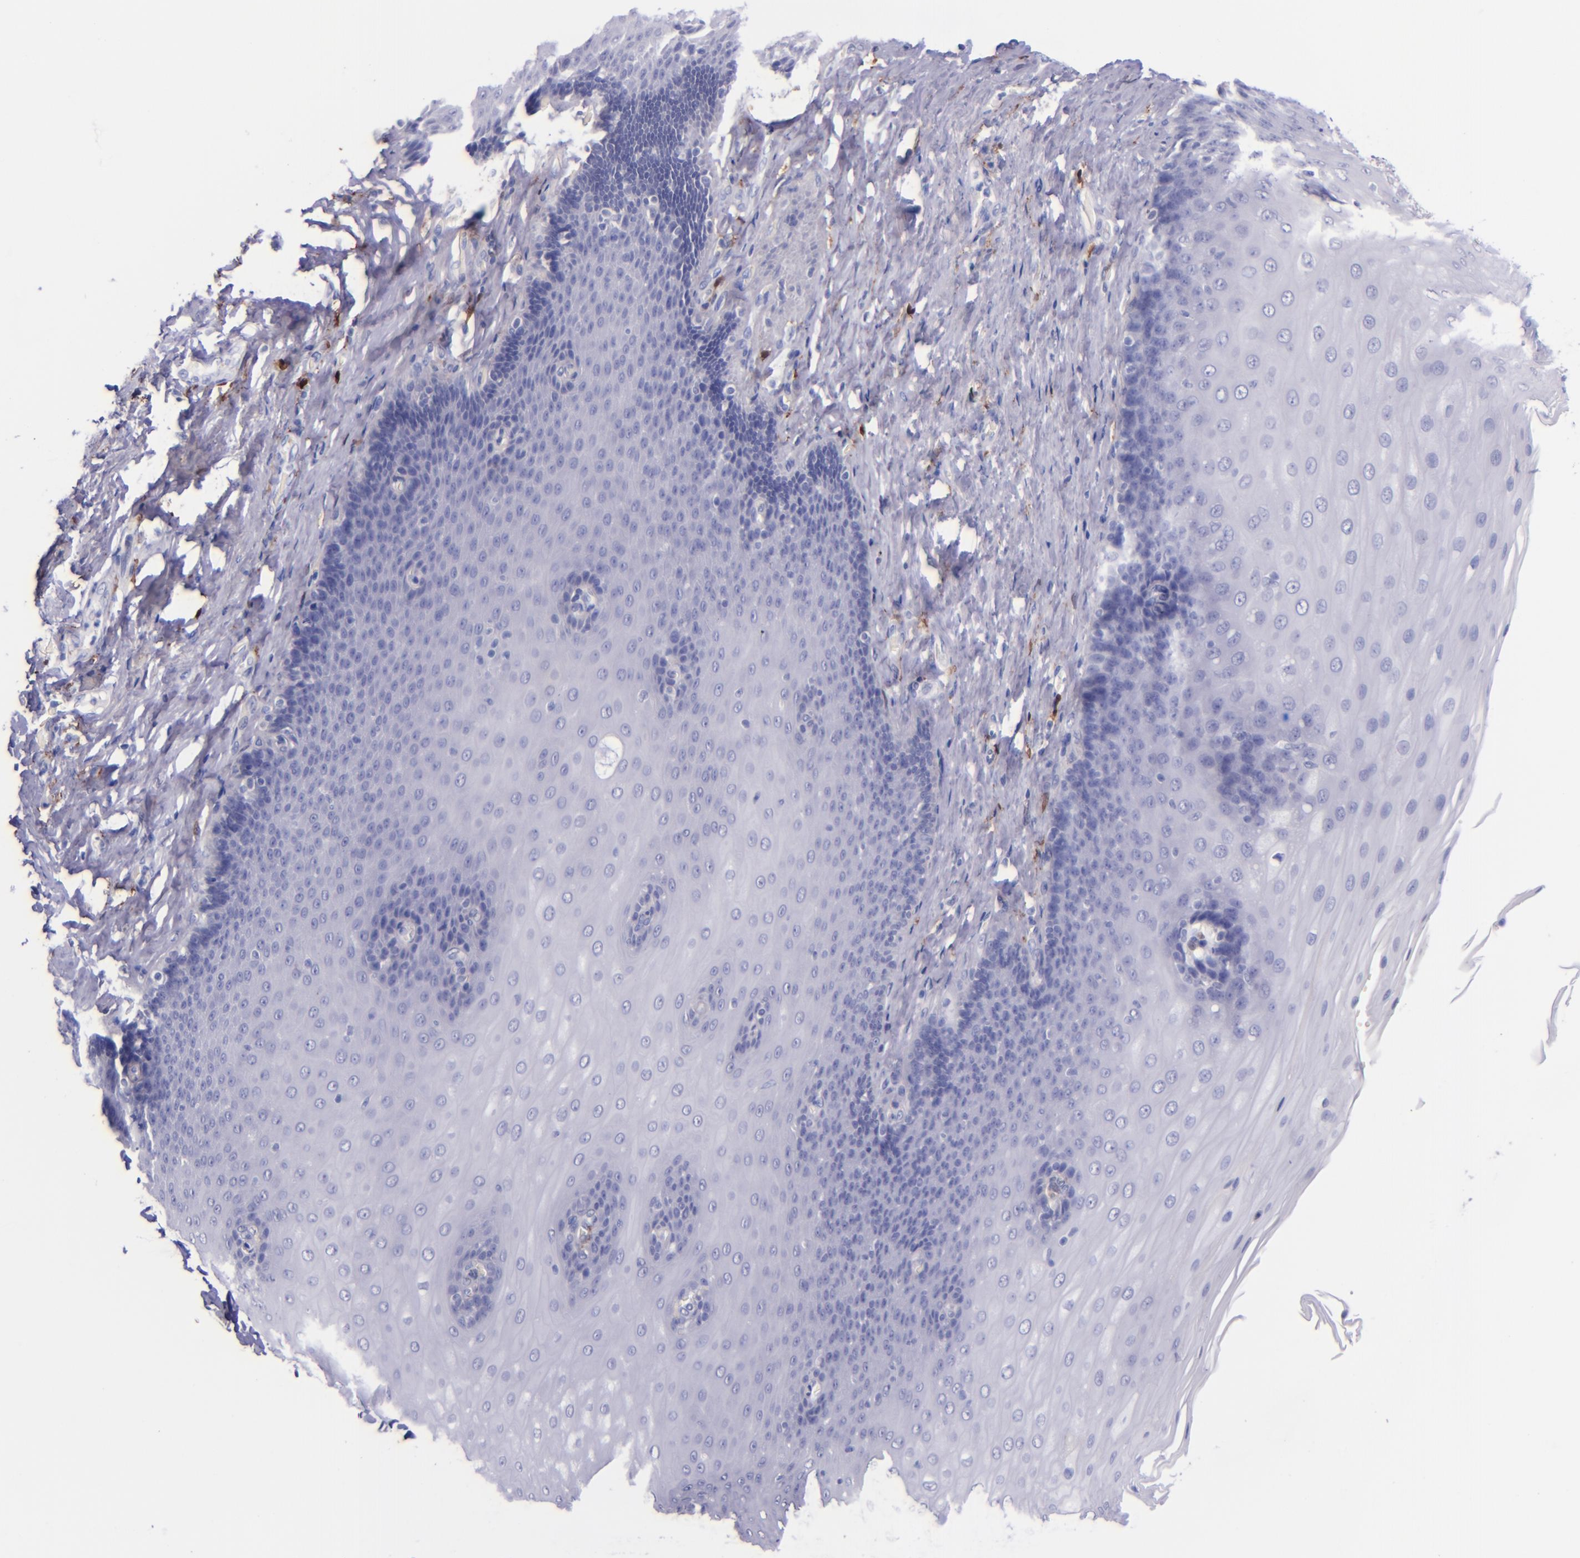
{"staining": {"intensity": "negative", "quantity": "none", "location": "none"}, "tissue": "esophagus", "cell_type": "Squamous epithelial cells", "image_type": "normal", "snomed": [{"axis": "morphology", "description": "Normal tissue, NOS"}, {"axis": "topography", "description": "Esophagus"}], "caption": "DAB immunohistochemical staining of normal esophagus demonstrates no significant expression in squamous epithelial cells. Brightfield microscopy of immunohistochemistry (IHC) stained with DAB (brown) and hematoxylin (blue), captured at high magnification.", "gene": "F13A1", "patient": {"sex": "male", "age": 62}}